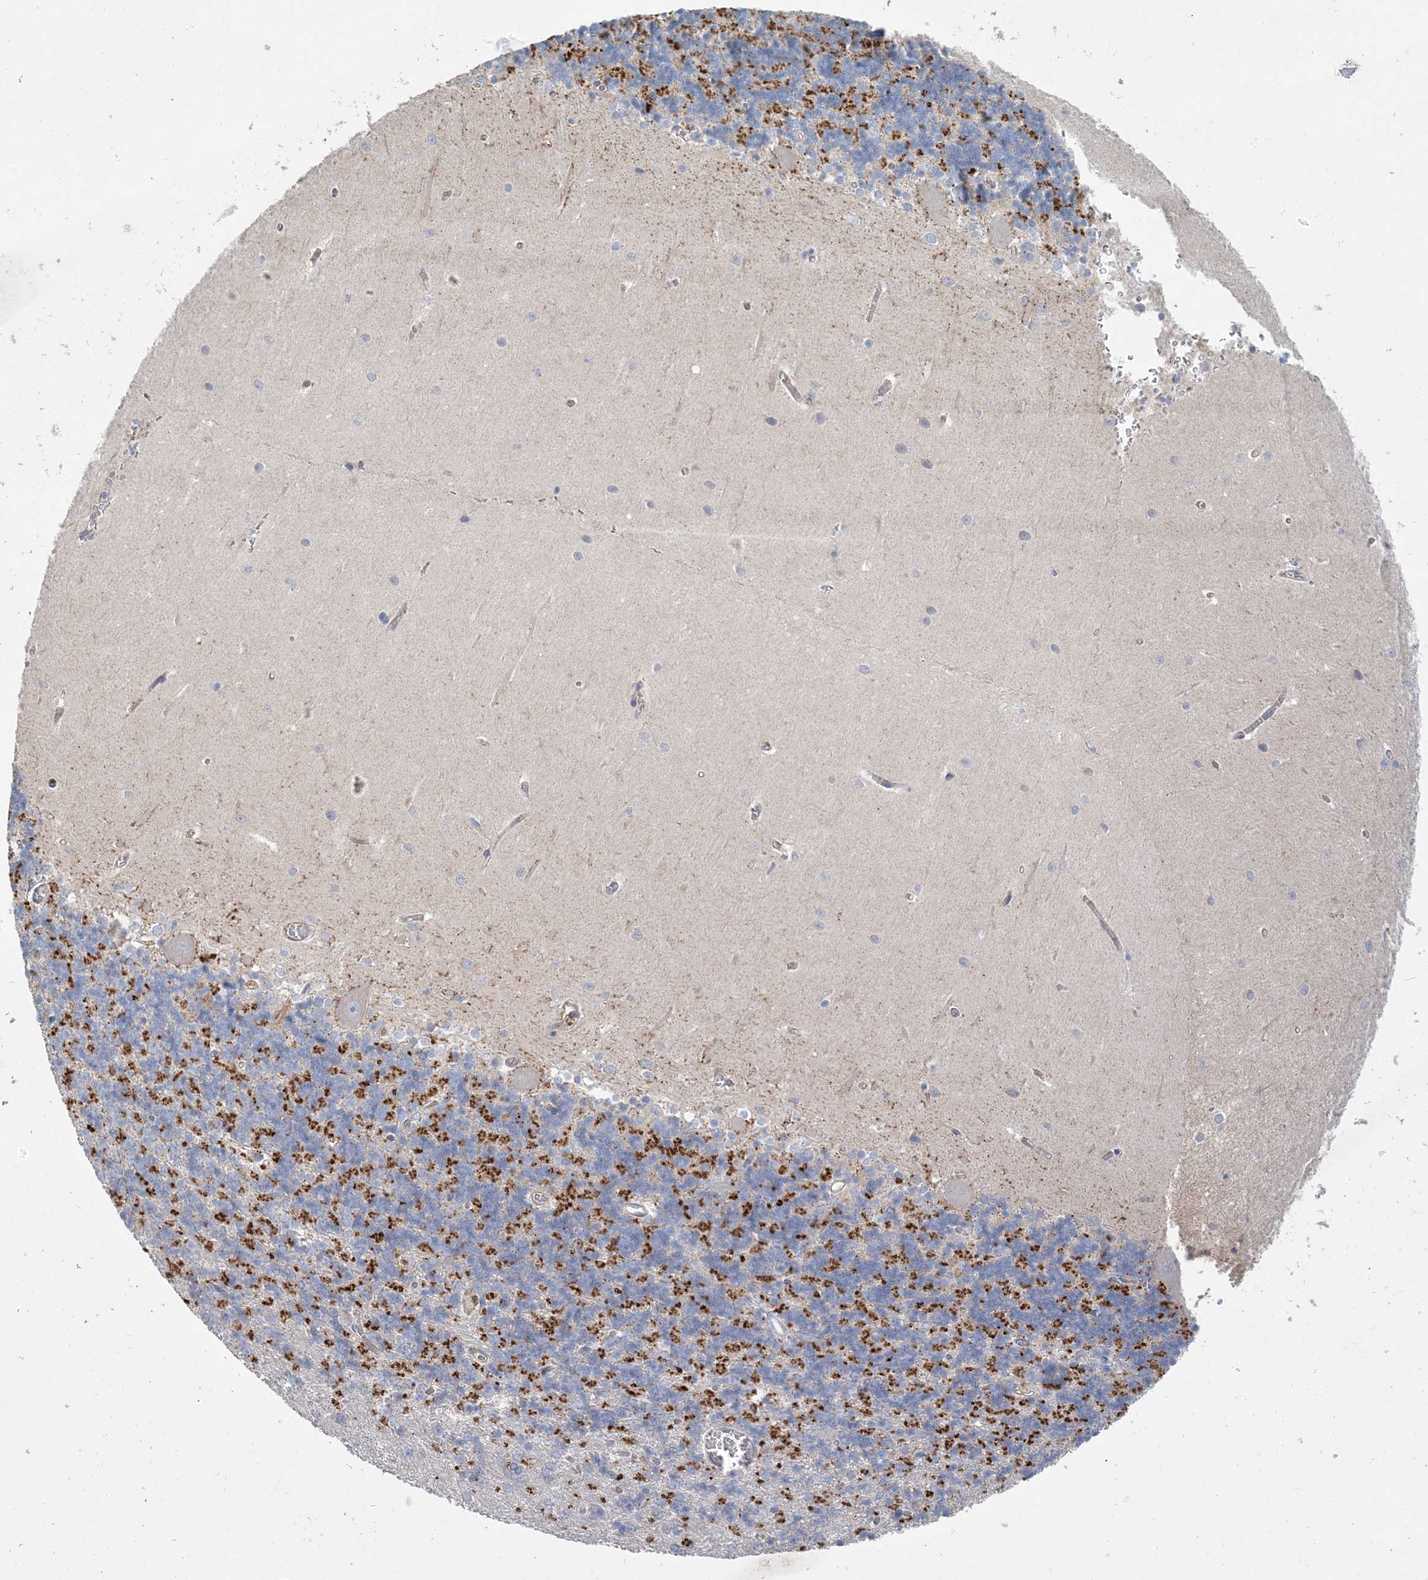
{"staining": {"intensity": "moderate", "quantity": "<25%", "location": "cytoplasmic/membranous"}, "tissue": "cerebellum", "cell_type": "Cells in granular layer", "image_type": "normal", "snomed": [{"axis": "morphology", "description": "Normal tissue, NOS"}, {"axis": "topography", "description": "Cerebellum"}], "caption": "This histopathology image reveals immunohistochemistry (IHC) staining of normal cerebellum, with low moderate cytoplasmic/membranous positivity in approximately <25% of cells in granular layer.", "gene": "PIGC", "patient": {"sex": "male", "age": 37}}